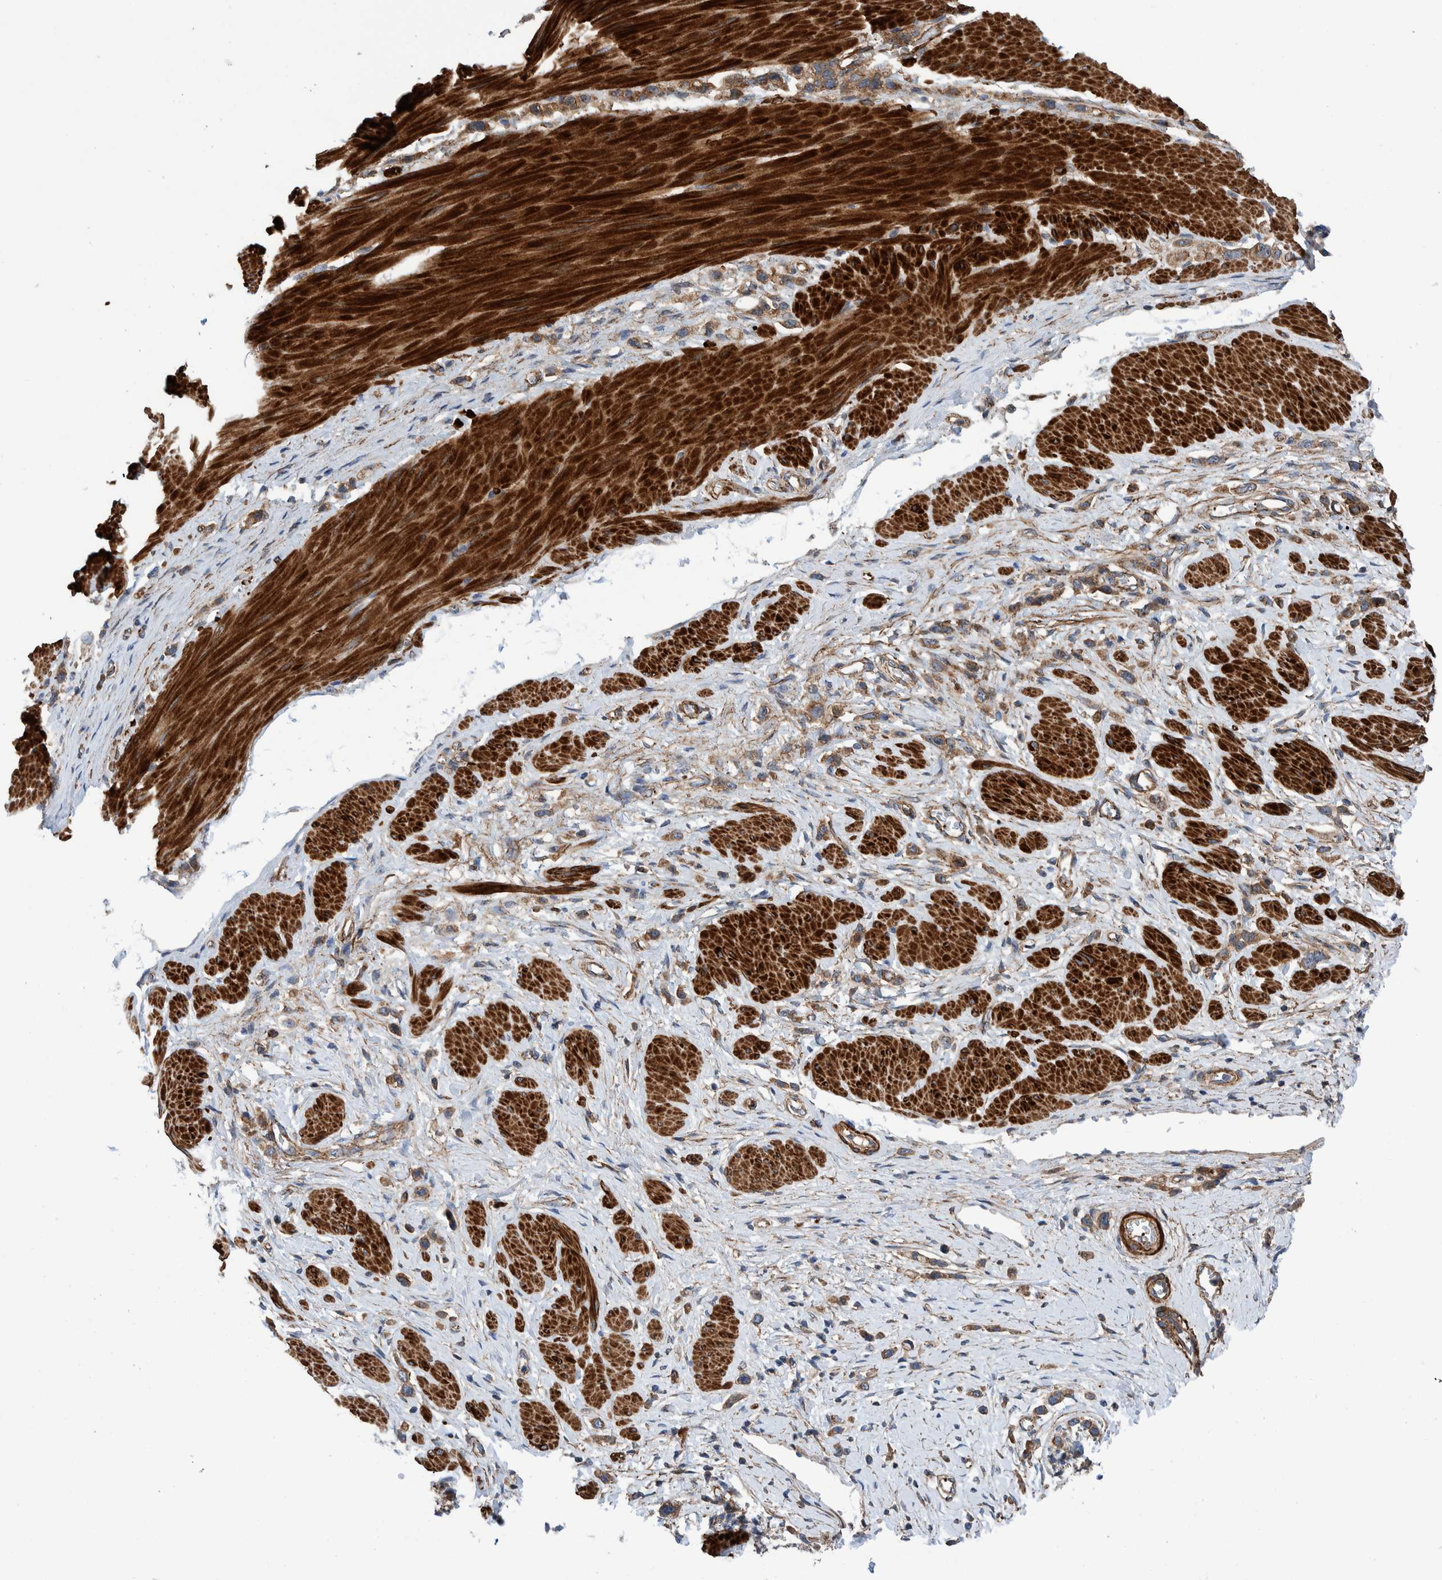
{"staining": {"intensity": "weak", "quantity": ">75%", "location": "cytoplasmic/membranous"}, "tissue": "stomach cancer", "cell_type": "Tumor cells", "image_type": "cancer", "snomed": [{"axis": "morphology", "description": "Adenocarcinoma, NOS"}, {"axis": "topography", "description": "Stomach"}], "caption": "Immunohistochemistry image of human stomach cancer stained for a protein (brown), which exhibits low levels of weak cytoplasmic/membranous staining in approximately >75% of tumor cells.", "gene": "SLC25A10", "patient": {"sex": "female", "age": 65}}